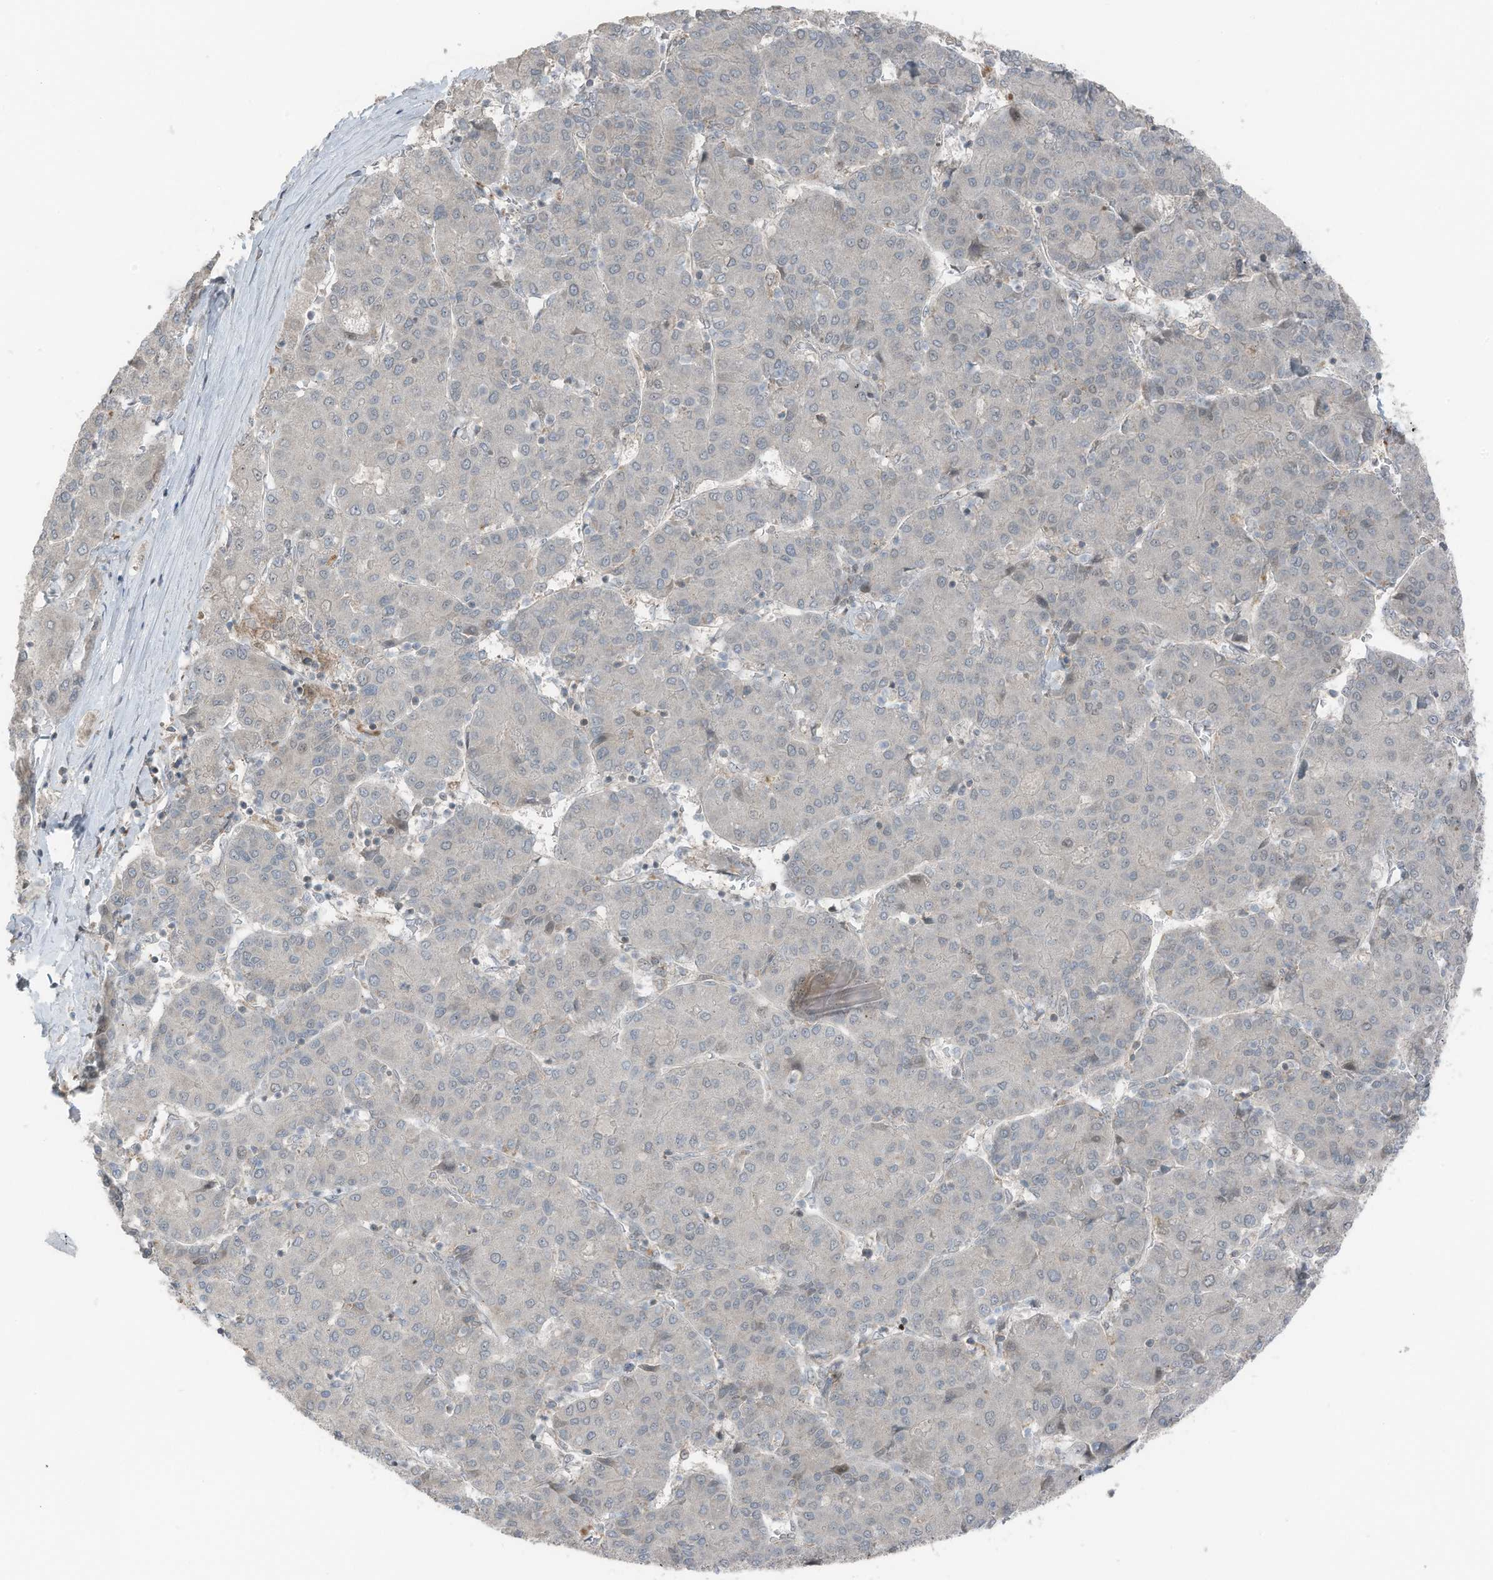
{"staining": {"intensity": "negative", "quantity": "none", "location": "none"}, "tissue": "liver cancer", "cell_type": "Tumor cells", "image_type": "cancer", "snomed": [{"axis": "morphology", "description": "Carcinoma, Hepatocellular, NOS"}, {"axis": "topography", "description": "Liver"}], "caption": "The micrograph reveals no staining of tumor cells in liver cancer. (Brightfield microscopy of DAB (3,3'-diaminobenzidine) immunohistochemistry (IHC) at high magnification).", "gene": "TXNDC9", "patient": {"sex": "male", "age": 65}}